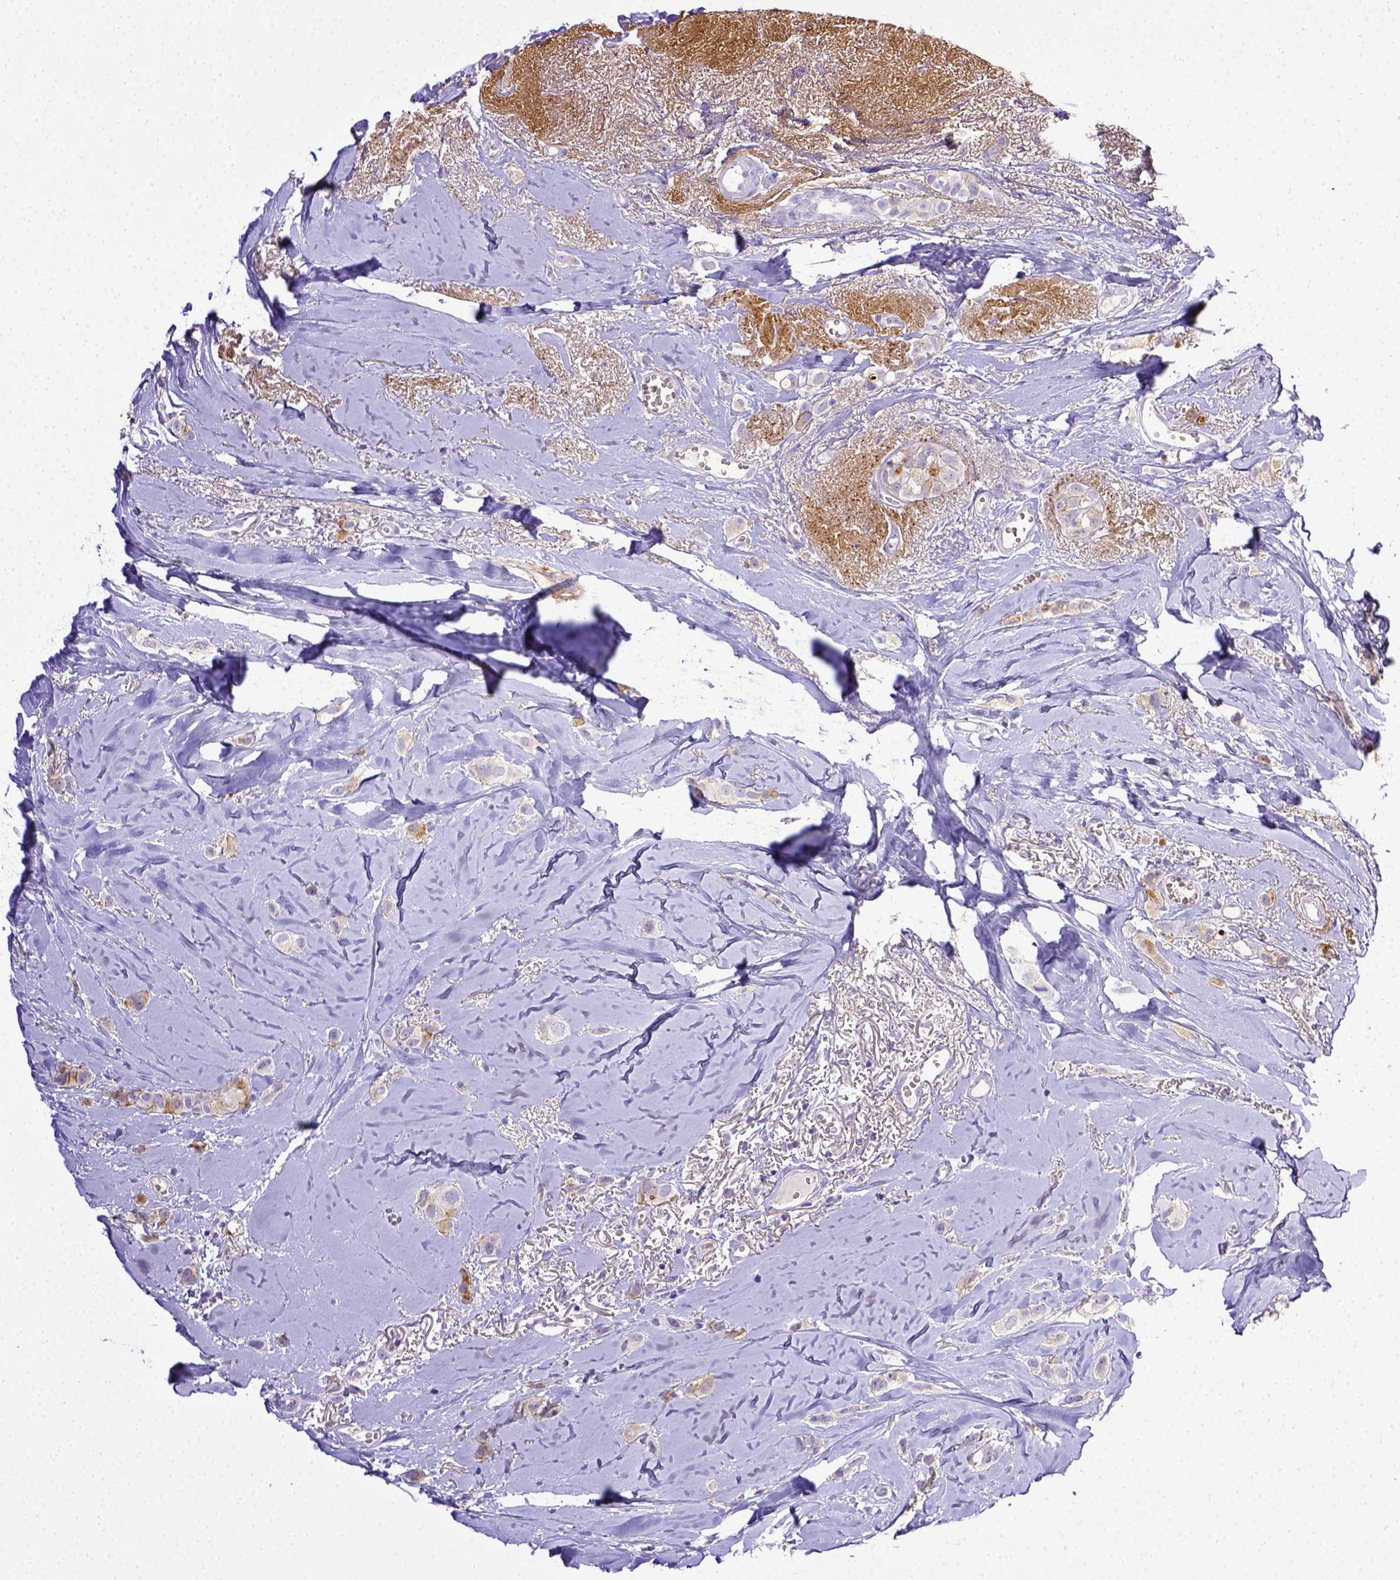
{"staining": {"intensity": "weak", "quantity": "25%-75%", "location": "cytoplasmic/membranous"}, "tissue": "breast cancer", "cell_type": "Tumor cells", "image_type": "cancer", "snomed": [{"axis": "morphology", "description": "Duct carcinoma"}, {"axis": "topography", "description": "Breast"}], "caption": "Human breast invasive ductal carcinoma stained with a protein marker shows weak staining in tumor cells.", "gene": "BTN1A1", "patient": {"sex": "female", "age": 85}}